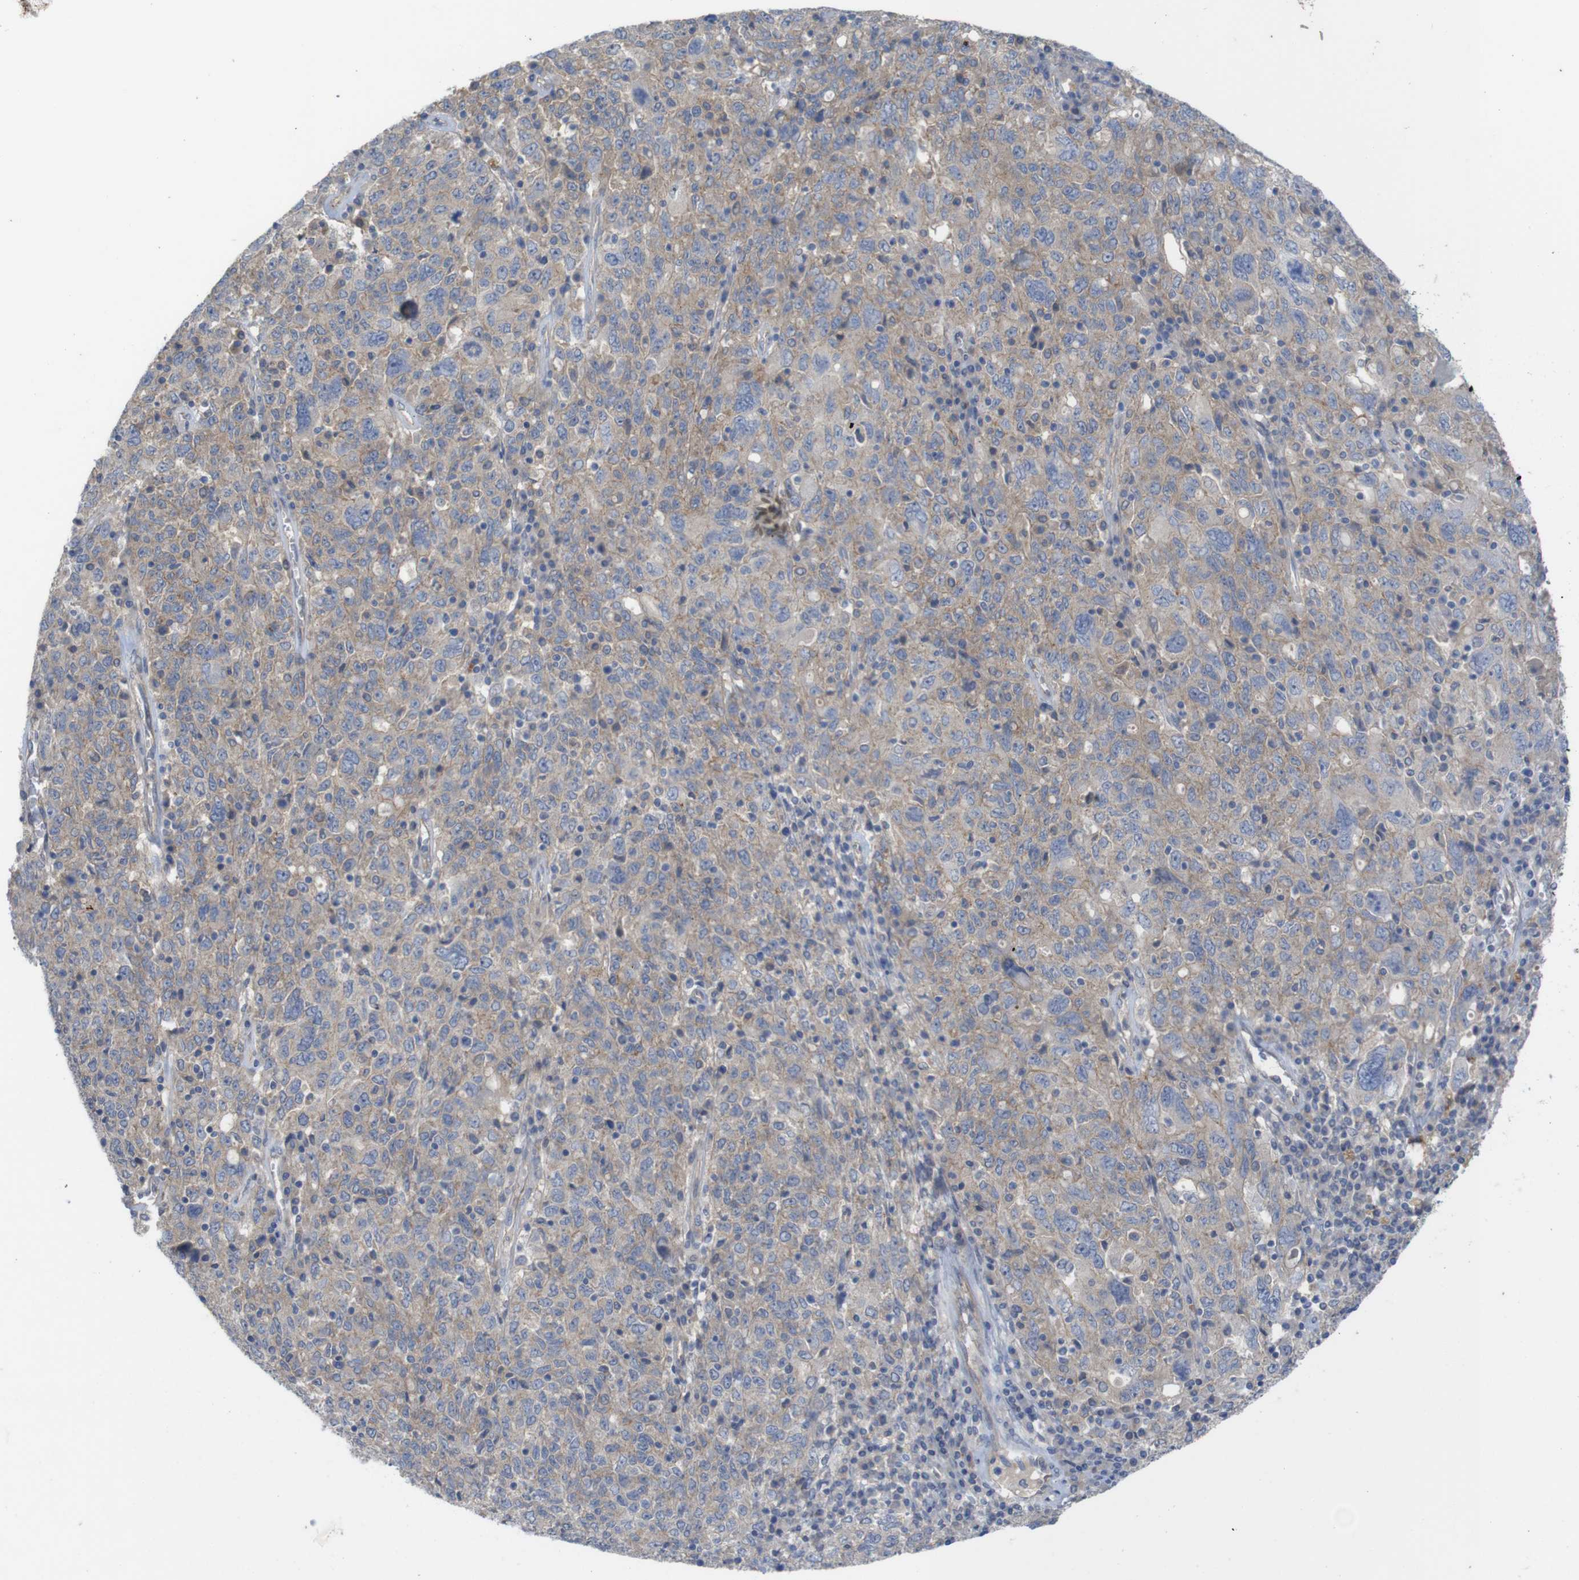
{"staining": {"intensity": "weak", "quantity": "25%-75%", "location": "cytoplasmic/membranous"}, "tissue": "ovarian cancer", "cell_type": "Tumor cells", "image_type": "cancer", "snomed": [{"axis": "morphology", "description": "Carcinoma, endometroid"}, {"axis": "topography", "description": "Ovary"}], "caption": "Human ovarian endometroid carcinoma stained for a protein (brown) exhibits weak cytoplasmic/membranous positive positivity in approximately 25%-75% of tumor cells.", "gene": "KIDINS220", "patient": {"sex": "female", "age": 62}}